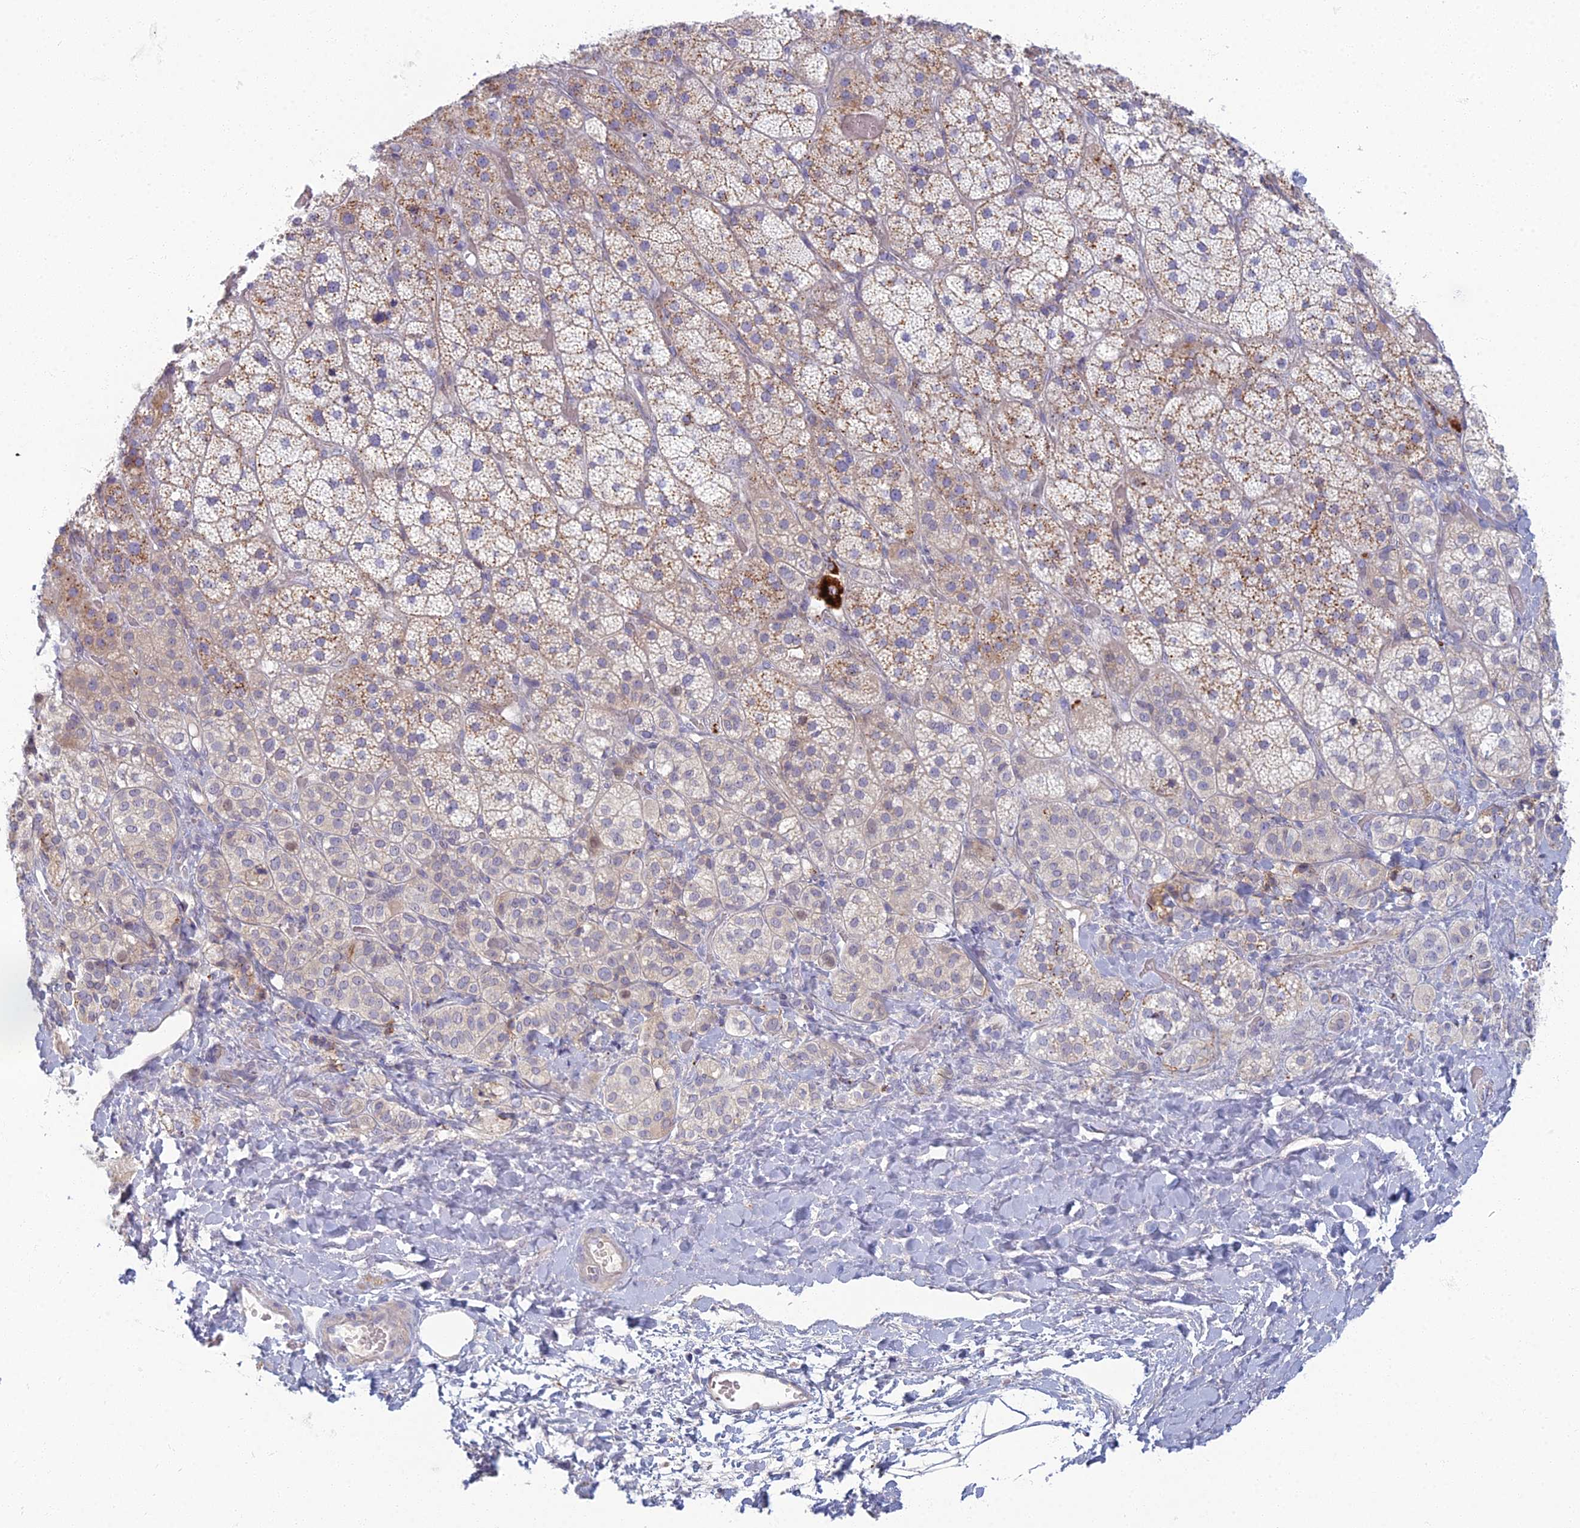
{"staining": {"intensity": "moderate", "quantity": "25%-75%", "location": "cytoplasmic/membranous,nuclear"}, "tissue": "adrenal gland", "cell_type": "Glandular cells", "image_type": "normal", "snomed": [{"axis": "morphology", "description": "Normal tissue, NOS"}, {"axis": "topography", "description": "Adrenal gland"}], "caption": "This is a photomicrograph of immunohistochemistry staining of benign adrenal gland, which shows moderate positivity in the cytoplasmic/membranous,nuclear of glandular cells.", "gene": "CHMP4B", "patient": {"sex": "male", "age": 57}}